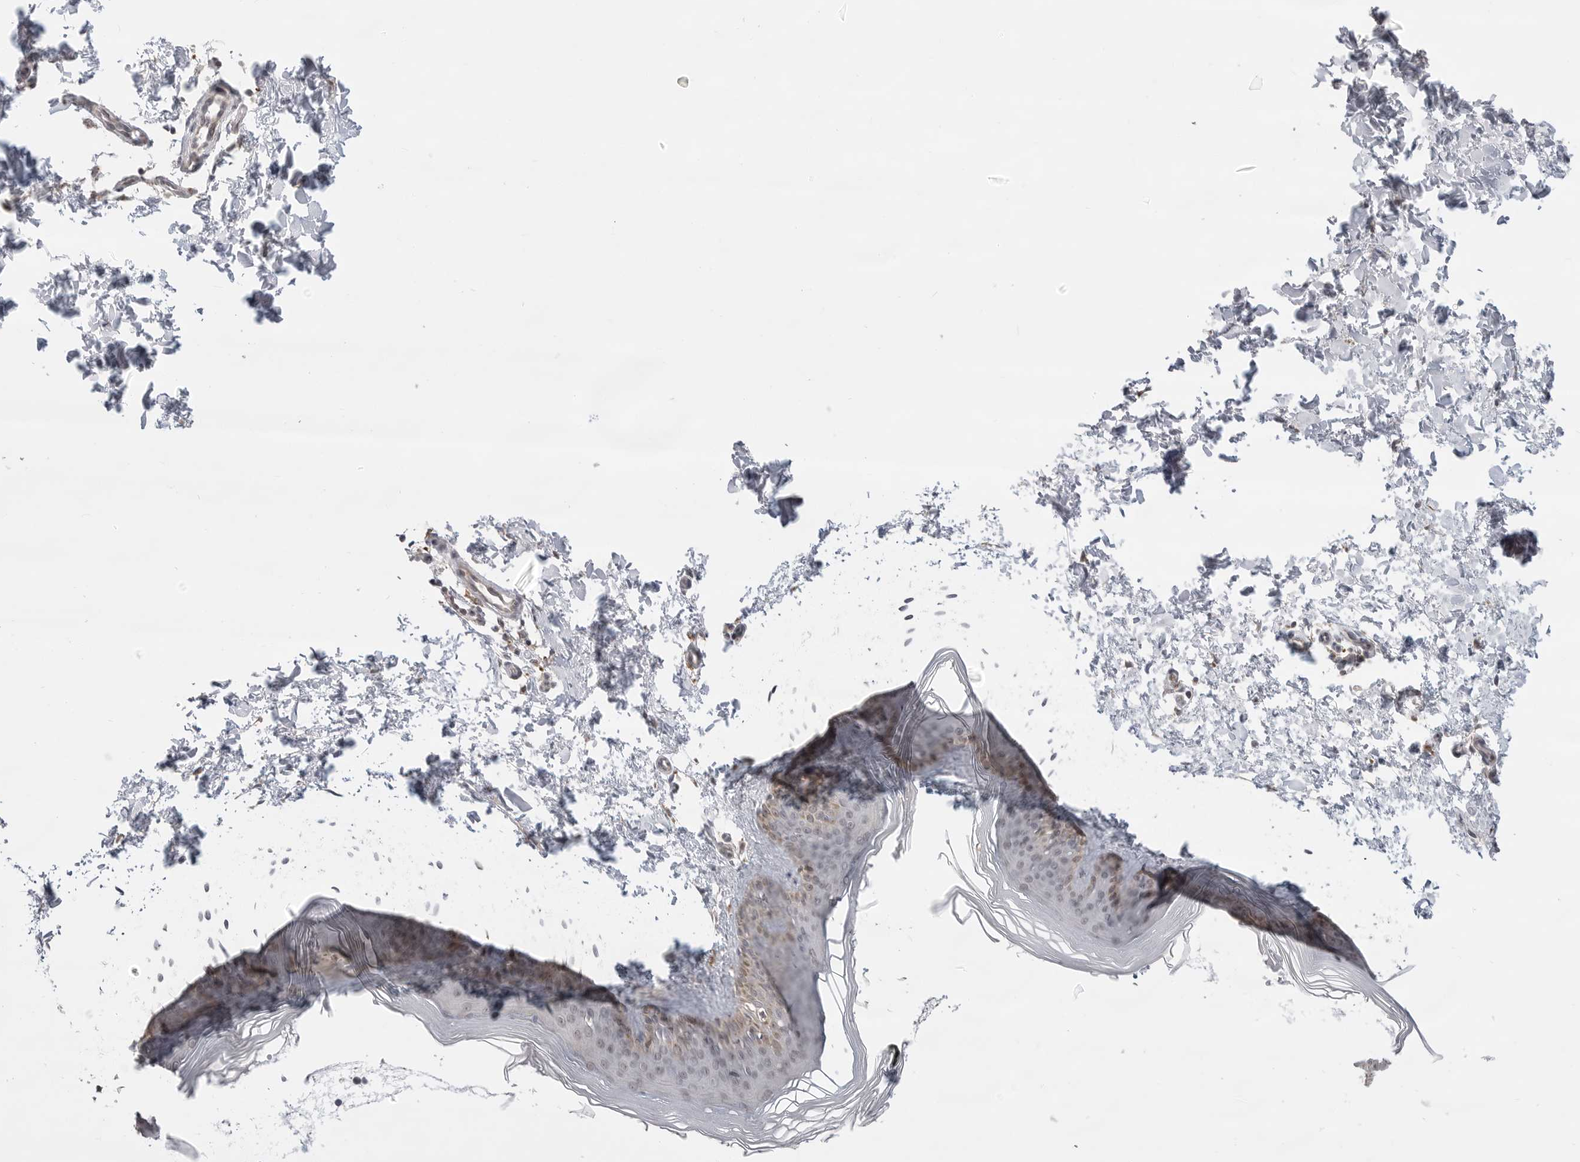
{"staining": {"intensity": "weak", "quantity": ">75%", "location": "cytoplasmic/membranous"}, "tissue": "skin", "cell_type": "Fibroblasts", "image_type": "normal", "snomed": [{"axis": "morphology", "description": "Normal tissue, NOS"}, {"axis": "topography", "description": "Skin"}], "caption": "This photomicrograph demonstrates unremarkable skin stained with IHC to label a protein in brown. The cytoplasmic/membranous of fibroblasts show weak positivity for the protein. Nuclei are counter-stained blue.", "gene": "KALRN", "patient": {"sex": "female", "age": 27}}